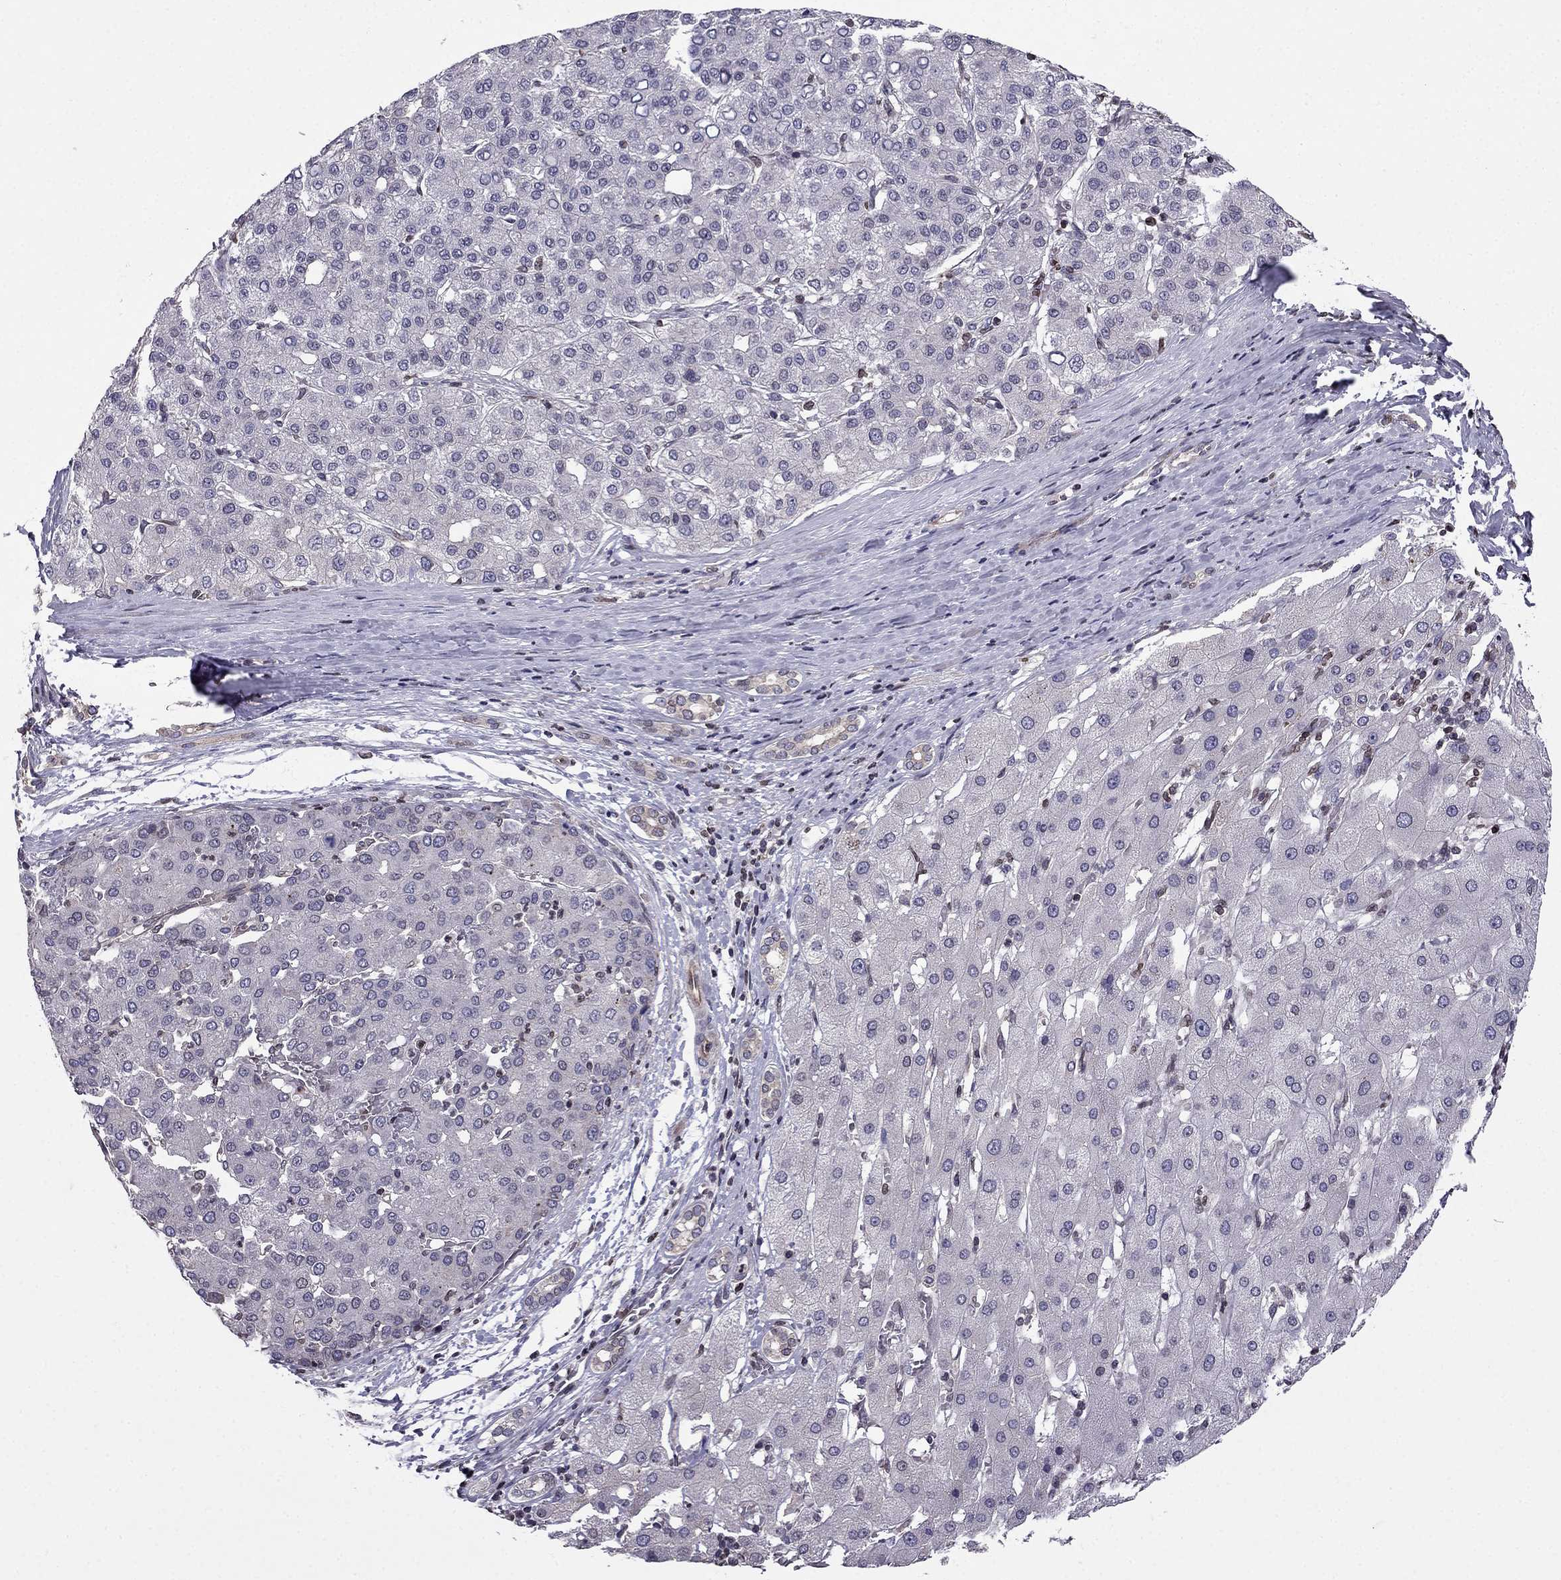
{"staining": {"intensity": "negative", "quantity": "none", "location": "none"}, "tissue": "liver cancer", "cell_type": "Tumor cells", "image_type": "cancer", "snomed": [{"axis": "morphology", "description": "Carcinoma, Hepatocellular, NOS"}, {"axis": "topography", "description": "Liver"}], "caption": "Immunohistochemical staining of liver hepatocellular carcinoma shows no significant expression in tumor cells. The staining was performed using DAB (3,3'-diaminobenzidine) to visualize the protein expression in brown, while the nuclei were stained in blue with hematoxylin (Magnification: 20x).", "gene": "CDC42BPA", "patient": {"sex": "male", "age": 65}}